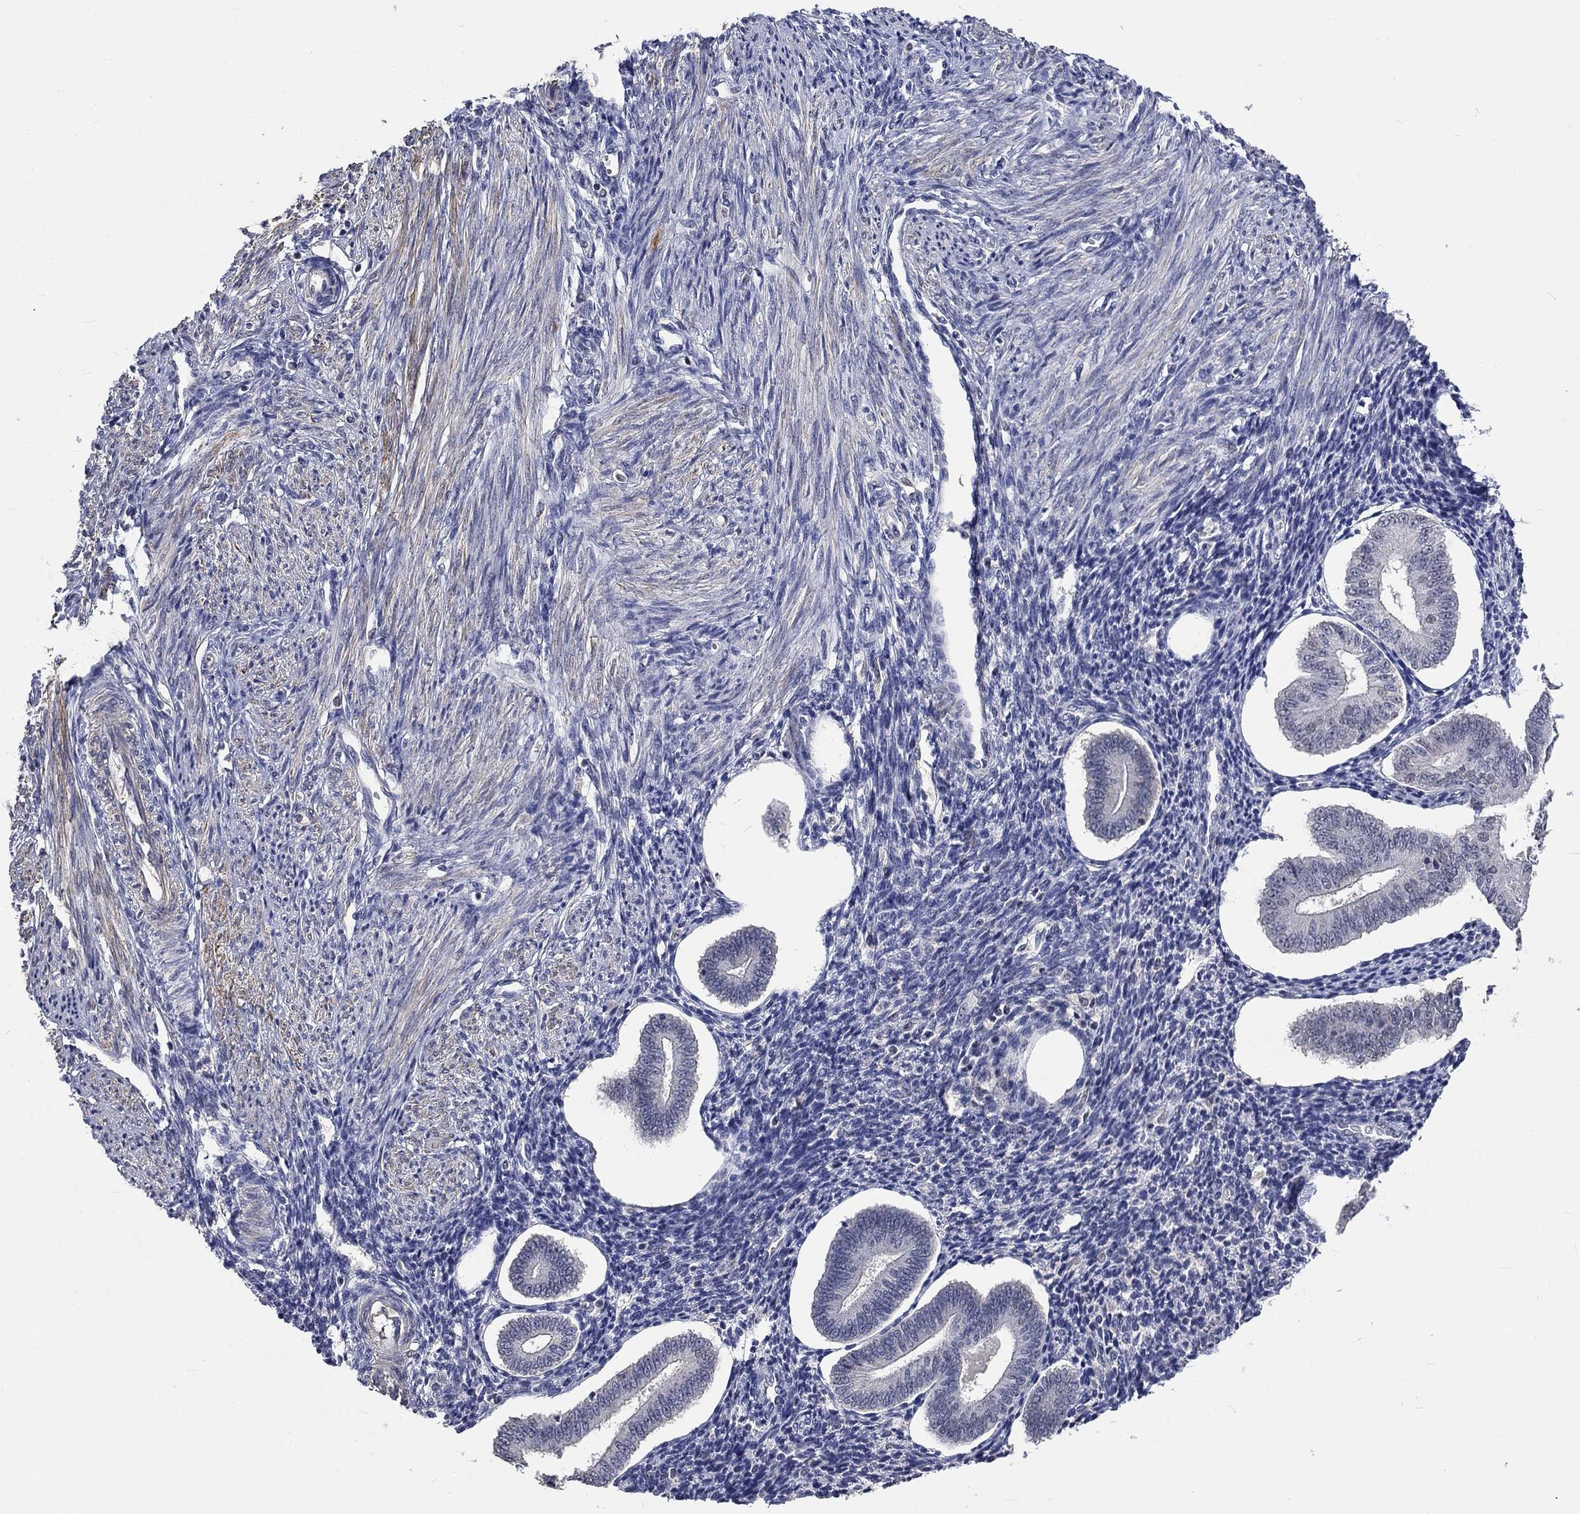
{"staining": {"intensity": "negative", "quantity": "none", "location": "none"}, "tissue": "endometrium", "cell_type": "Cells in endometrial stroma", "image_type": "normal", "snomed": [{"axis": "morphology", "description": "Normal tissue, NOS"}, {"axis": "topography", "description": "Endometrium"}], "caption": "Normal endometrium was stained to show a protein in brown. There is no significant positivity in cells in endometrial stroma. (DAB immunohistochemistry (IHC) visualized using brightfield microscopy, high magnification).", "gene": "ZBTB18", "patient": {"sex": "female", "age": 40}}